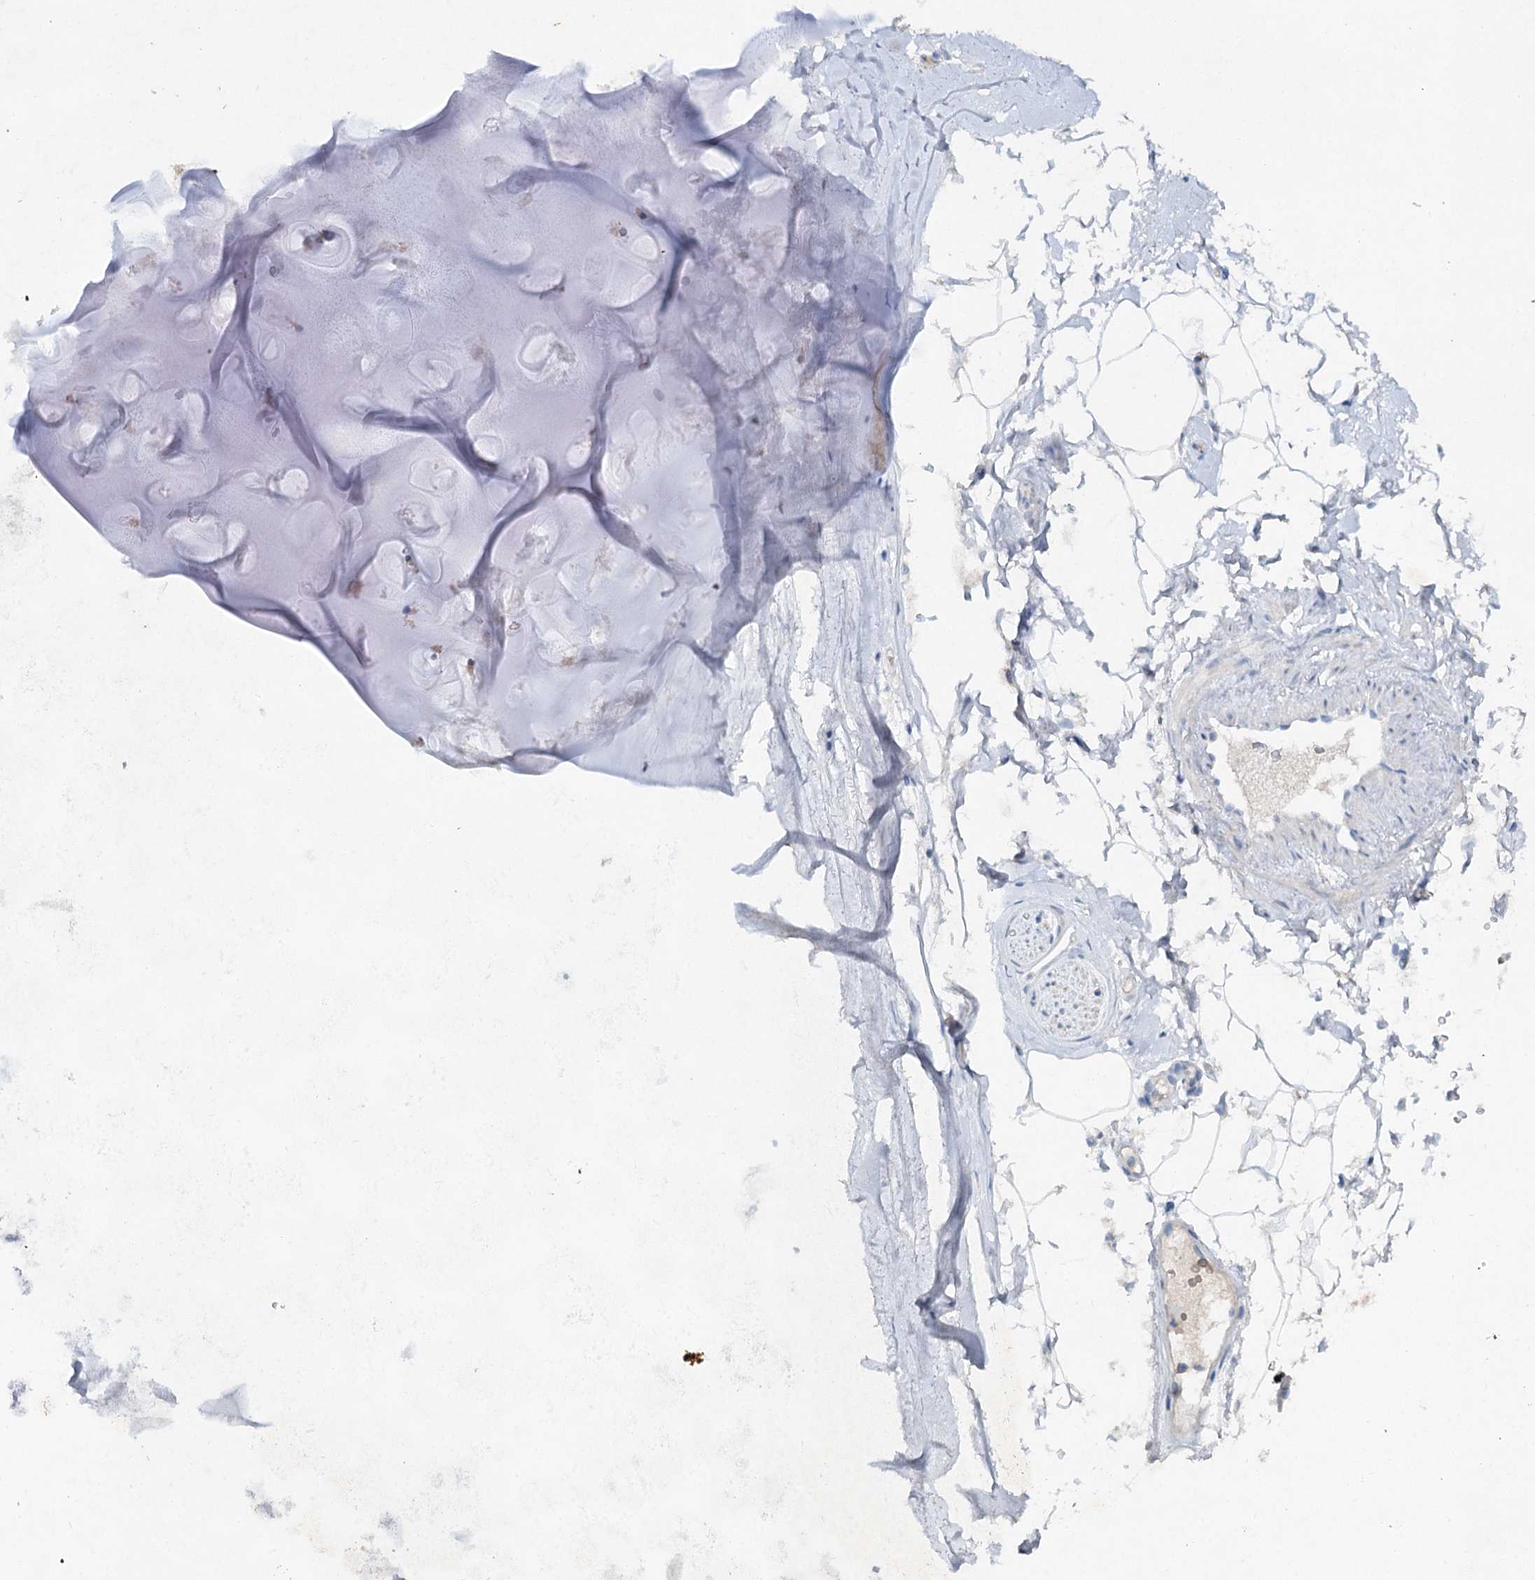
{"staining": {"intensity": "negative", "quantity": "none", "location": "none"}, "tissue": "adipose tissue", "cell_type": "Adipocytes", "image_type": "normal", "snomed": [{"axis": "morphology", "description": "Normal tissue, NOS"}, {"axis": "topography", "description": "Cartilage tissue"}, {"axis": "topography", "description": "Bronchus"}], "caption": "Histopathology image shows no significant protein expression in adipocytes of normal adipose tissue. (DAB IHC visualized using brightfield microscopy, high magnification).", "gene": "RFX6", "patient": {"sex": "female", "age": 73}}